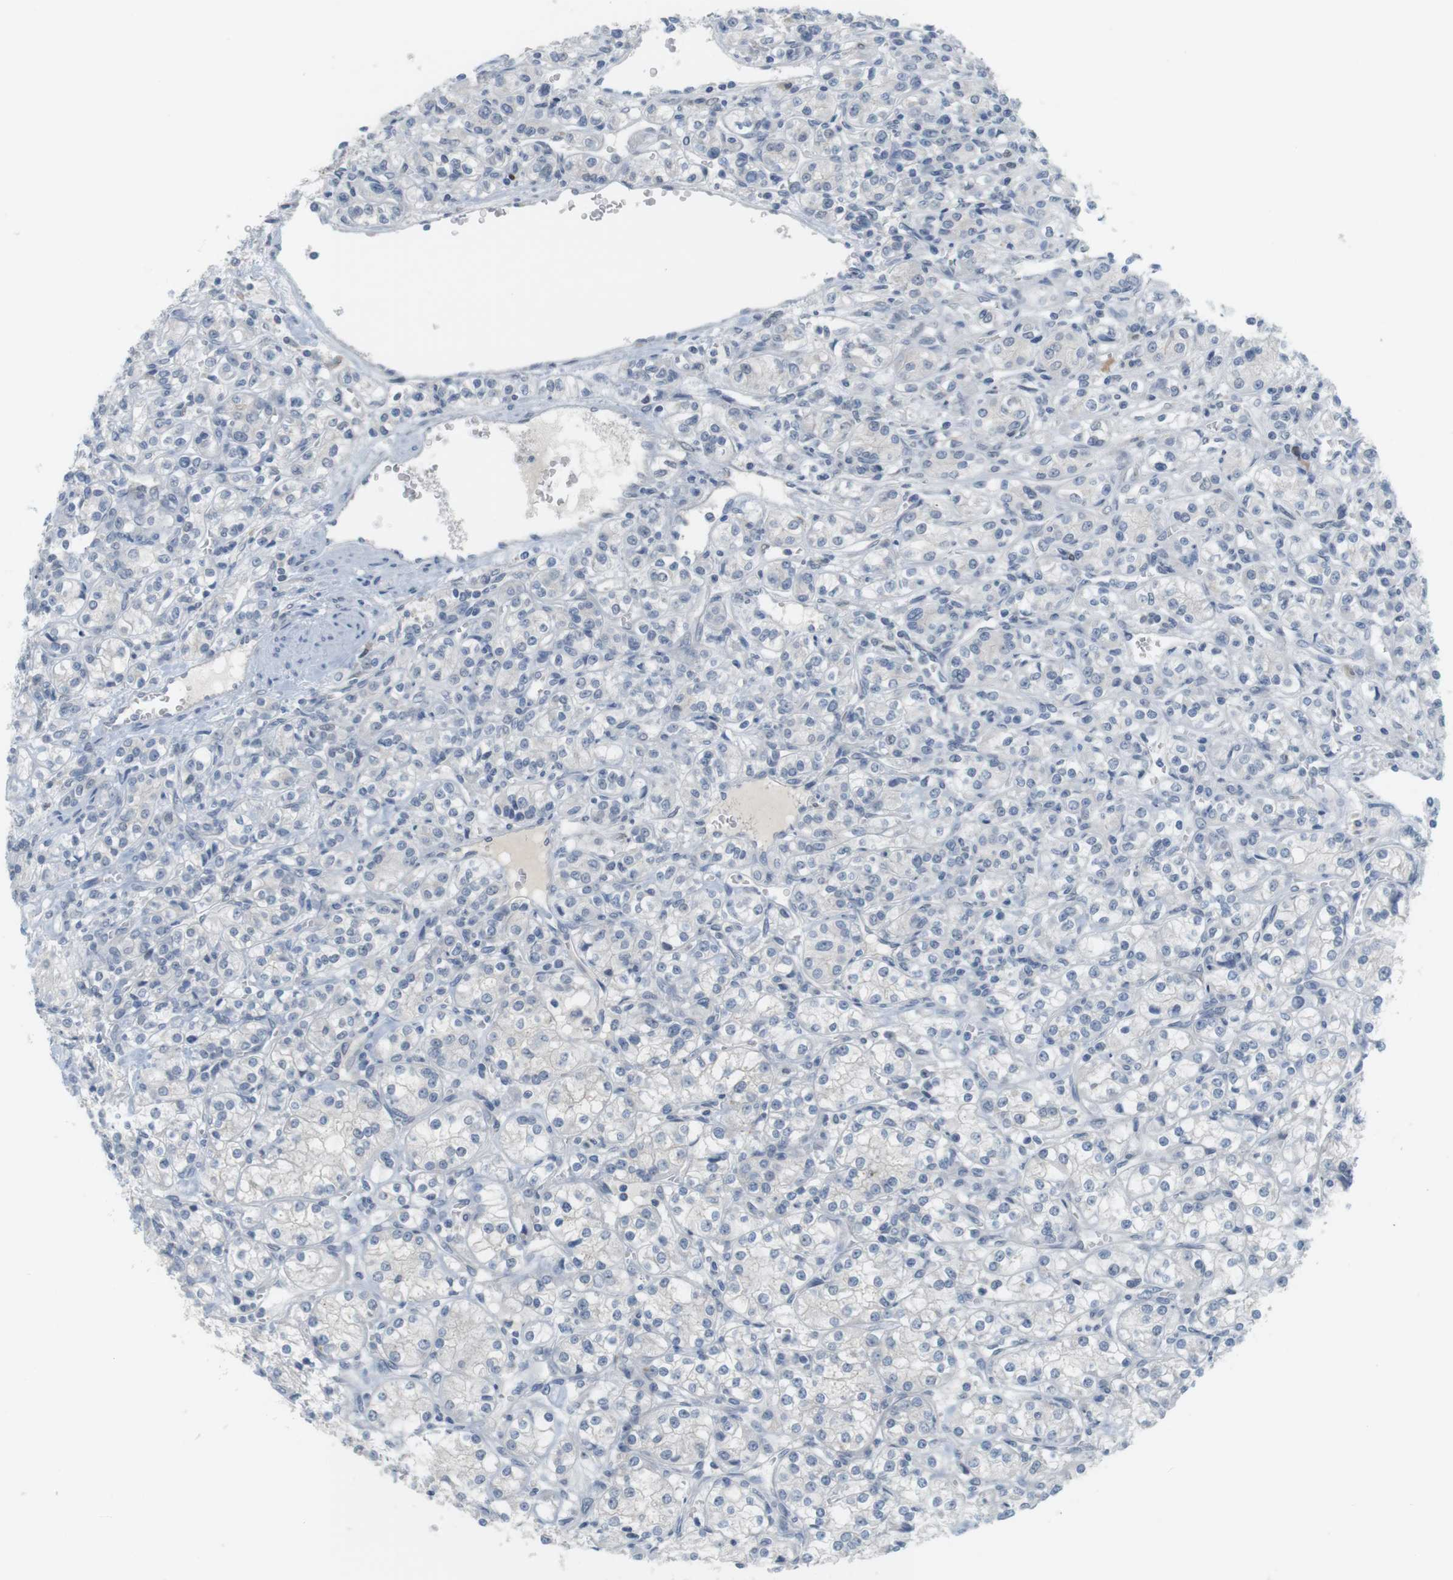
{"staining": {"intensity": "negative", "quantity": "none", "location": "none"}, "tissue": "renal cancer", "cell_type": "Tumor cells", "image_type": "cancer", "snomed": [{"axis": "morphology", "description": "Adenocarcinoma, NOS"}, {"axis": "topography", "description": "Kidney"}], "caption": "Immunohistochemistry of renal adenocarcinoma demonstrates no expression in tumor cells.", "gene": "CREB3L2", "patient": {"sex": "male", "age": 77}}